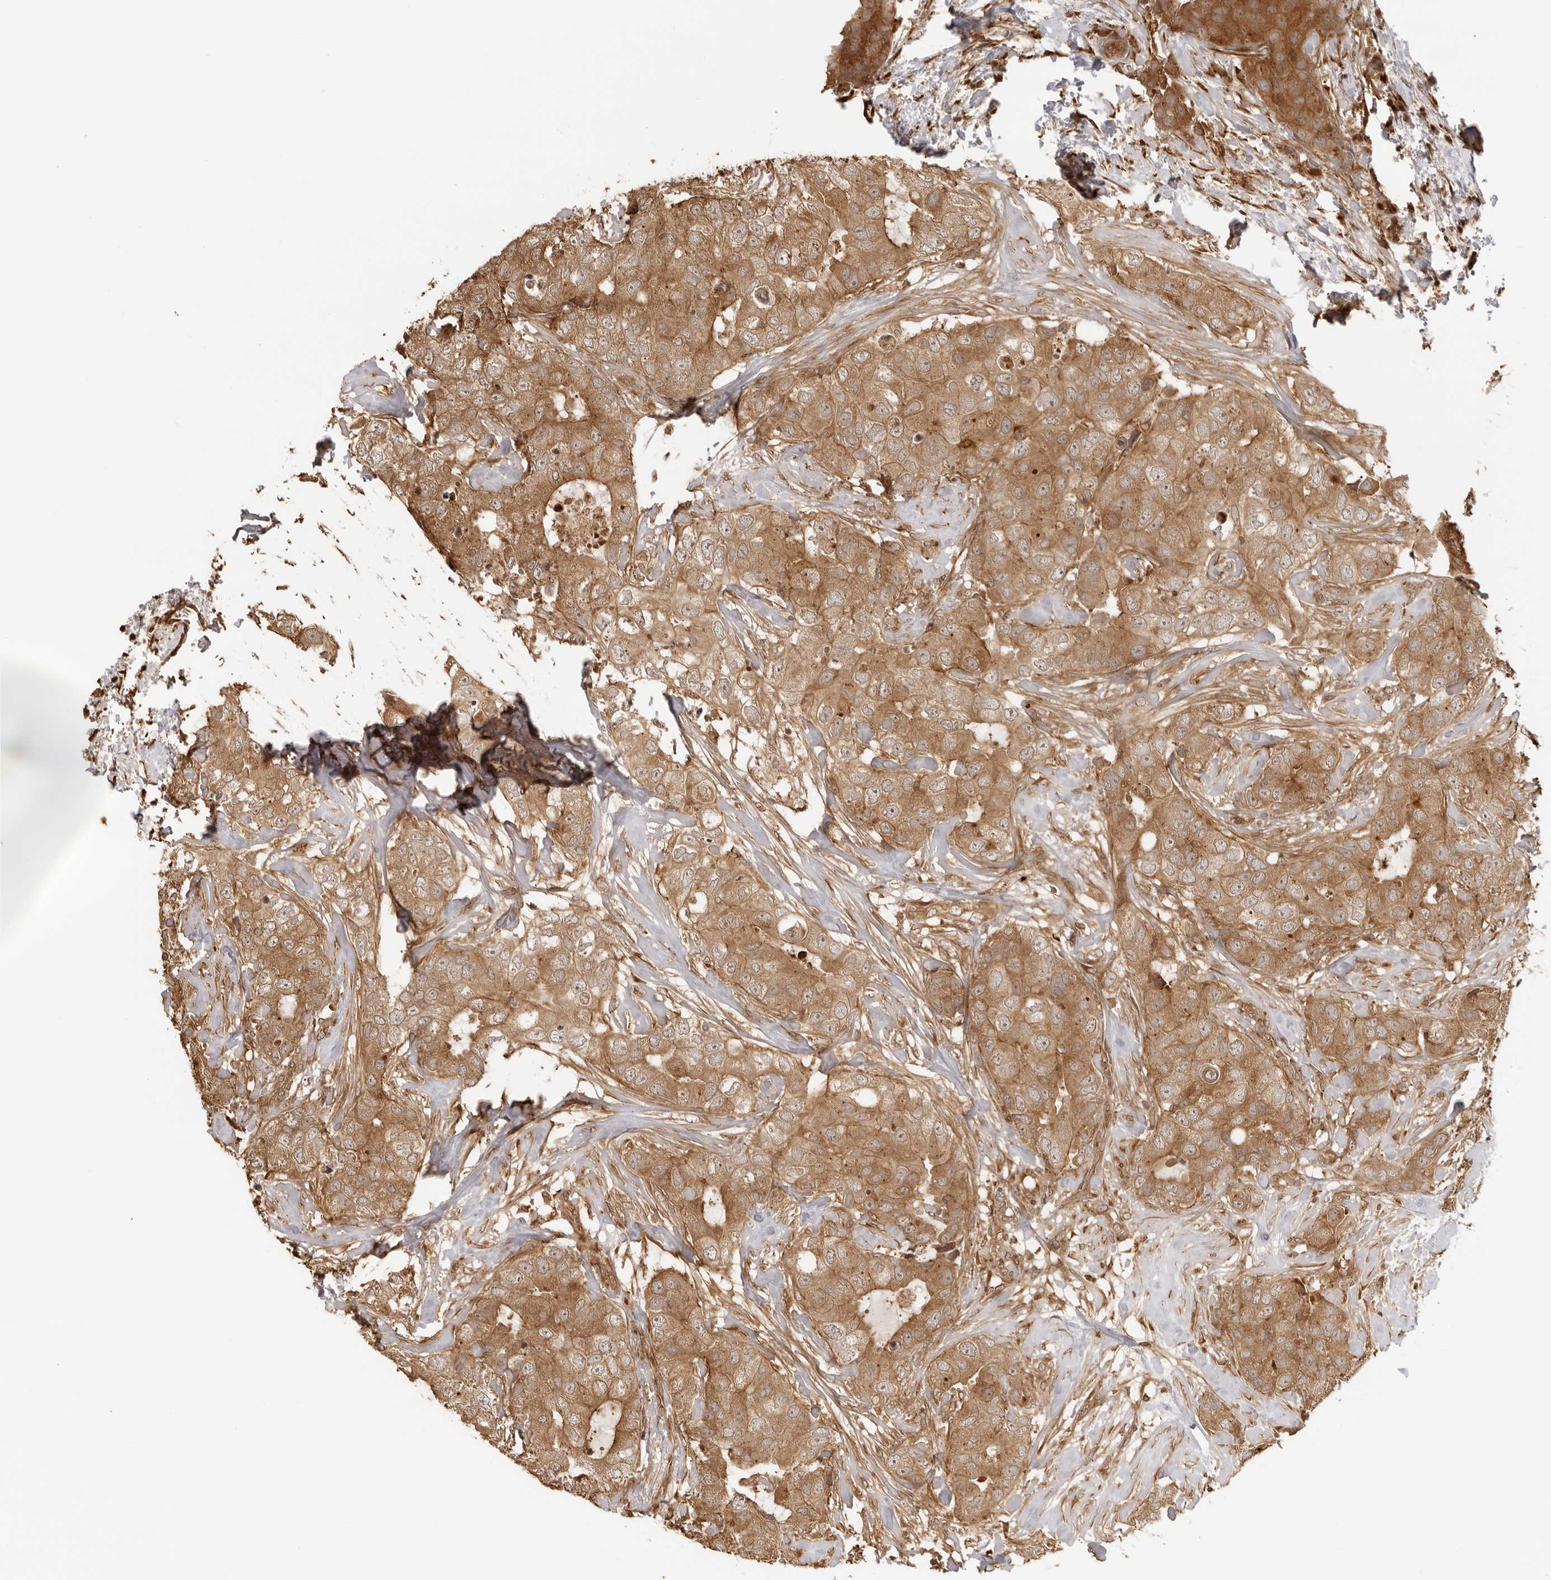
{"staining": {"intensity": "moderate", "quantity": ">75%", "location": "cytoplasmic/membranous"}, "tissue": "breast cancer", "cell_type": "Tumor cells", "image_type": "cancer", "snomed": [{"axis": "morphology", "description": "Duct carcinoma"}, {"axis": "topography", "description": "Breast"}], "caption": "Brown immunohistochemical staining in human infiltrating ductal carcinoma (breast) displays moderate cytoplasmic/membranous positivity in approximately >75% of tumor cells.", "gene": "IKBKE", "patient": {"sex": "female", "age": 62}}